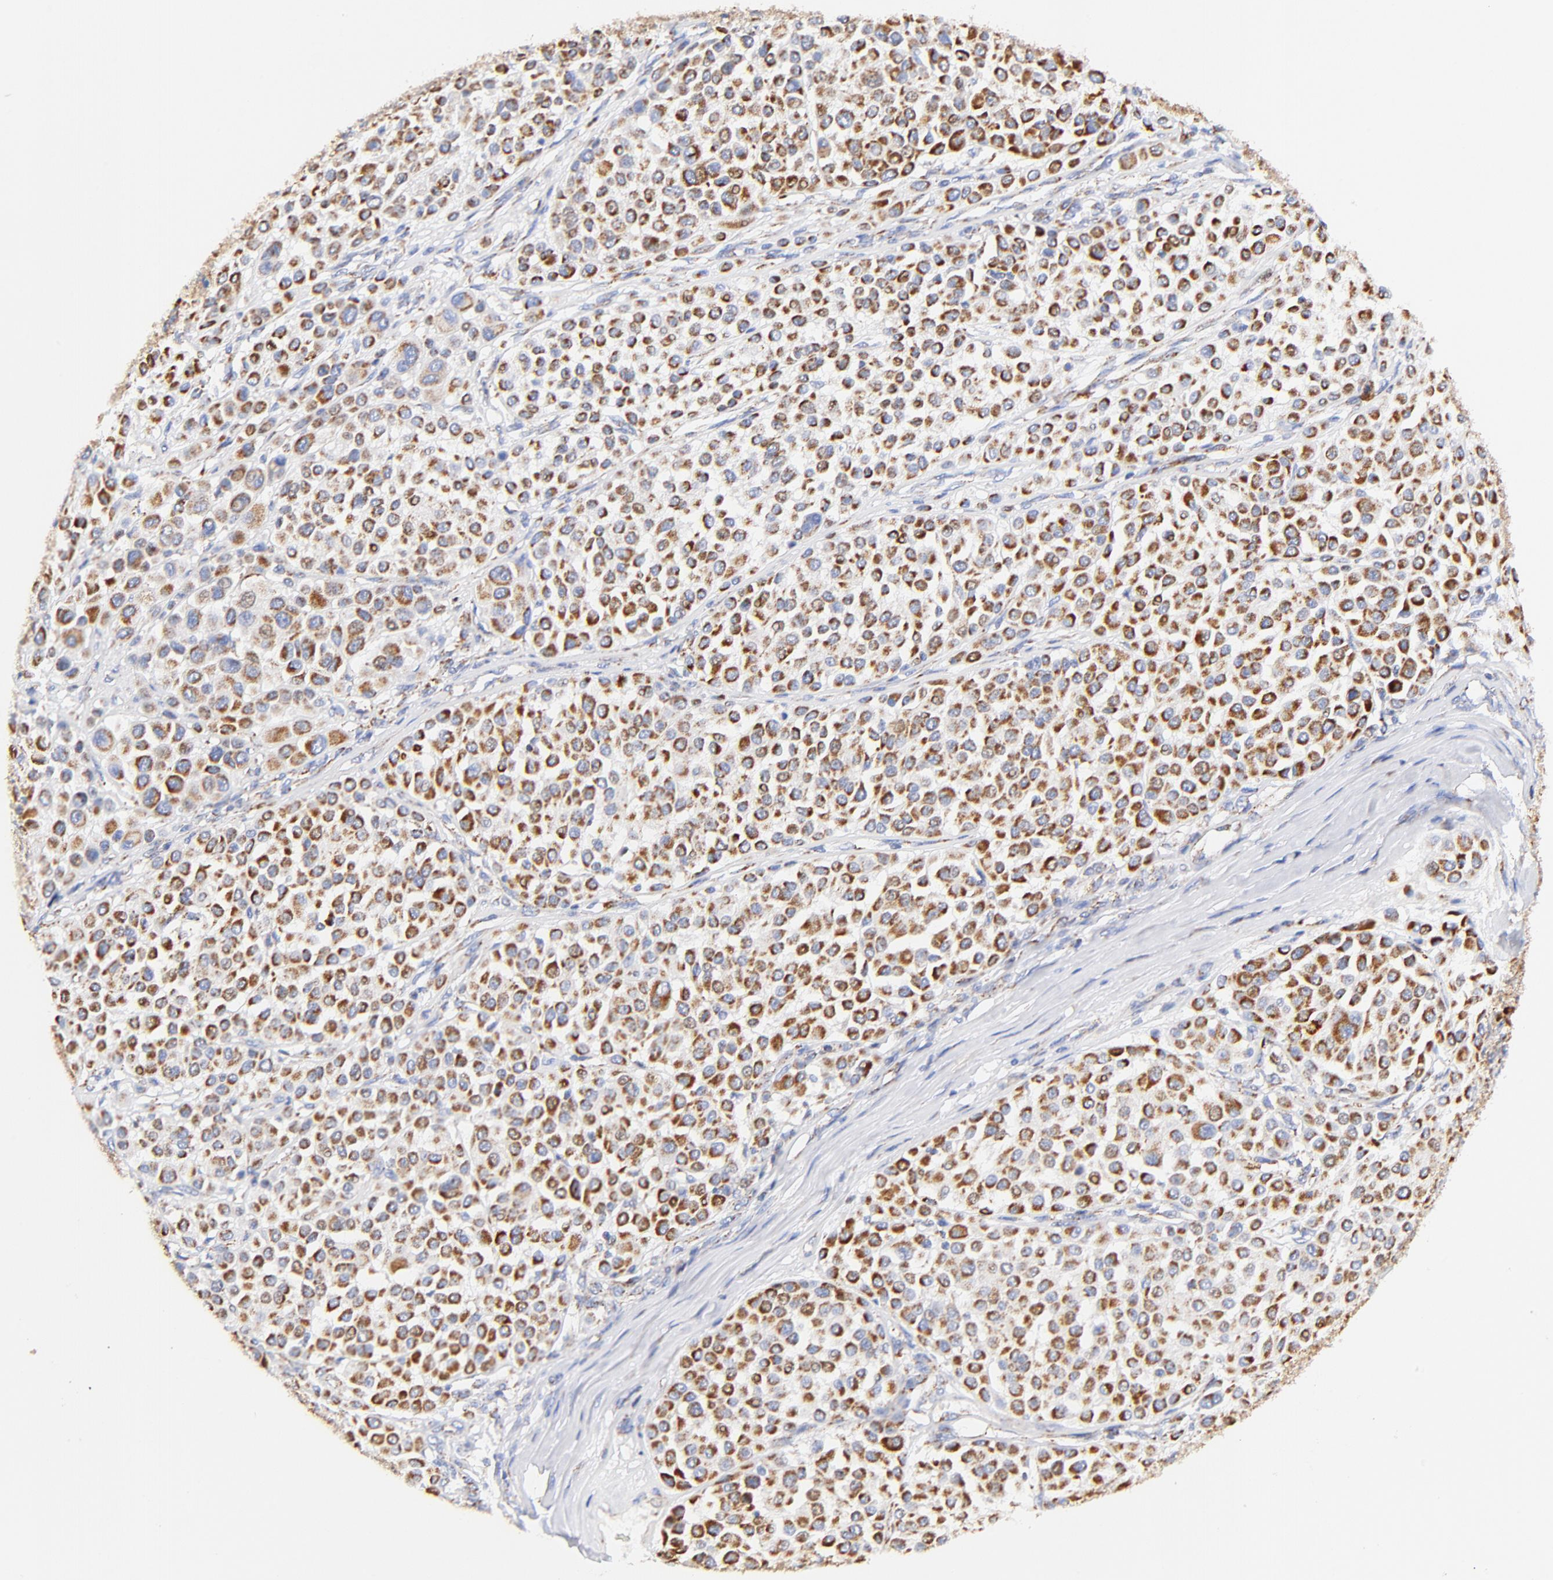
{"staining": {"intensity": "moderate", "quantity": ">75%", "location": "cytoplasmic/membranous"}, "tissue": "melanoma", "cell_type": "Tumor cells", "image_type": "cancer", "snomed": [{"axis": "morphology", "description": "Malignant melanoma, Metastatic site"}, {"axis": "topography", "description": "Soft tissue"}], "caption": "Protein positivity by immunohistochemistry (IHC) exhibits moderate cytoplasmic/membranous staining in approximately >75% of tumor cells in malignant melanoma (metastatic site).", "gene": "ATP5F1D", "patient": {"sex": "male", "age": 41}}